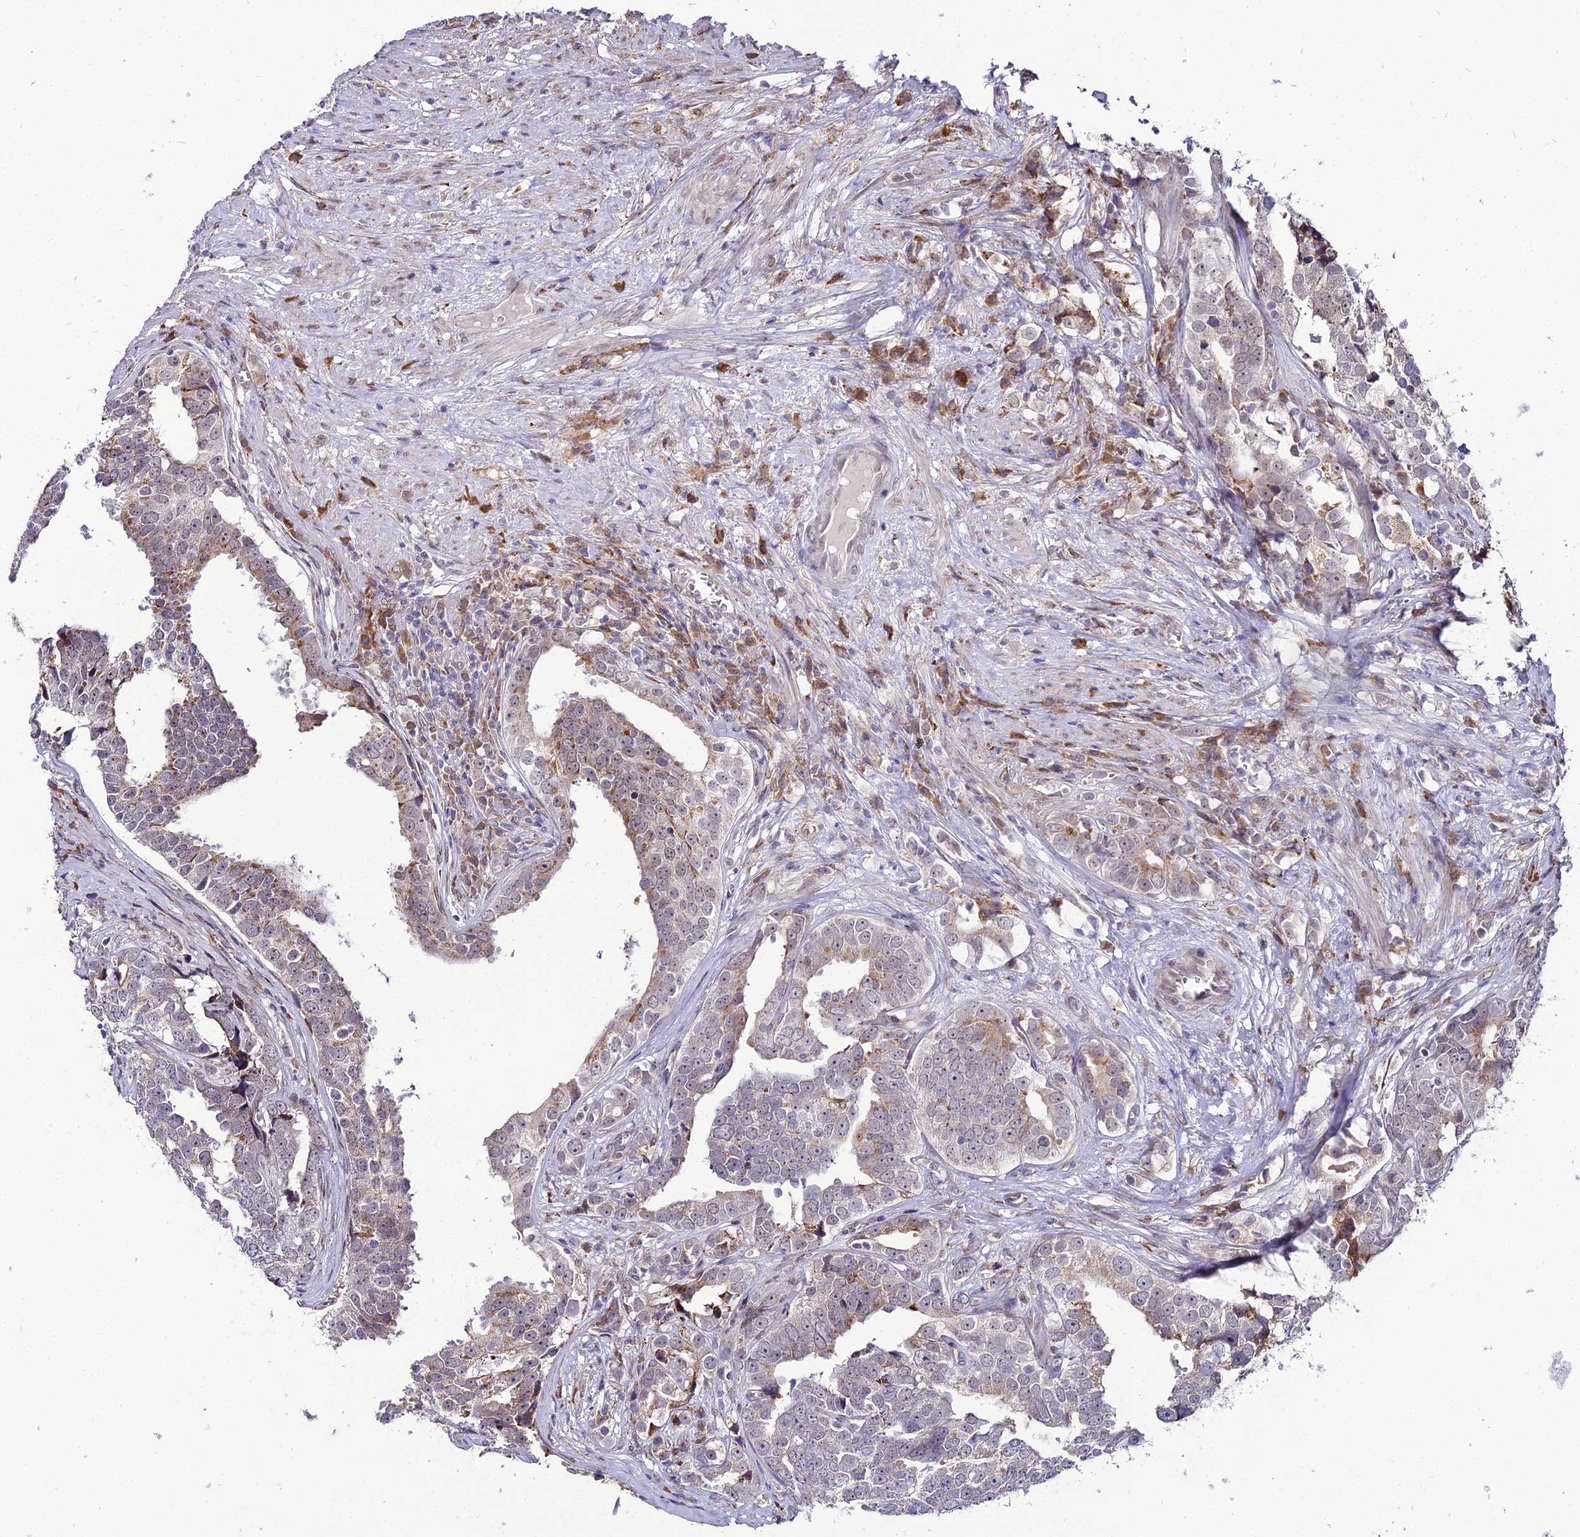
{"staining": {"intensity": "weak", "quantity": "<25%", "location": "cytoplasmic/membranous"}, "tissue": "prostate cancer", "cell_type": "Tumor cells", "image_type": "cancer", "snomed": [{"axis": "morphology", "description": "Adenocarcinoma, High grade"}, {"axis": "topography", "description": "Prostate"}], "caption": "Tumor cells are negative for brown protein staining in adenocarcinoma (high-grade) (prostate).", "gene": "TROAP", "patient": {"sex": "male", "age": 71}}